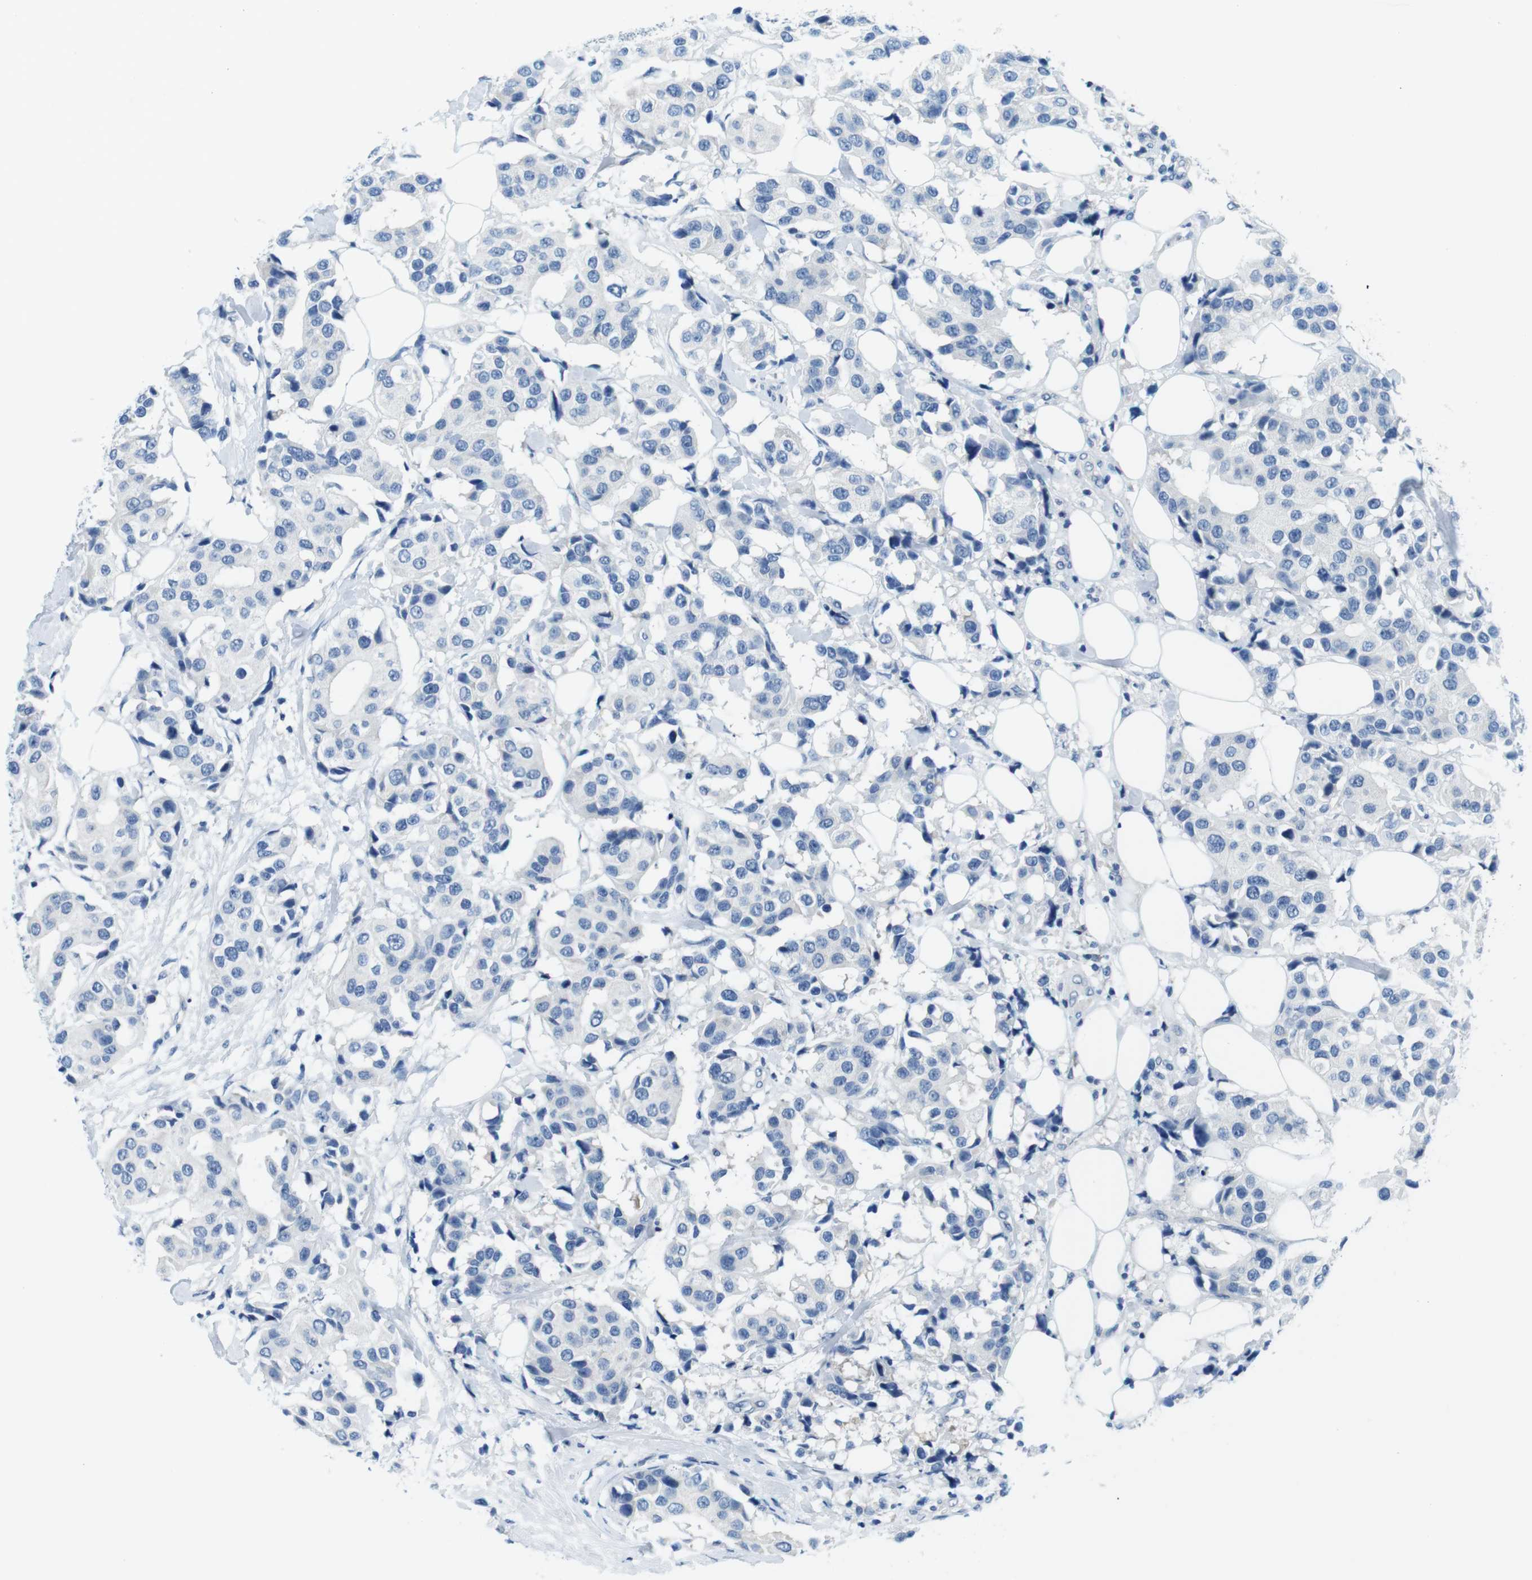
{"staining": {"intensity": "negative", "quantity": "none", "location": "none"}, "tissue": "breast cancer", "cell_type": "Tumor cells", "image_type": "cancer", "snomed": [{"axis": "morphology", "description": "Normal tissue, NOS"}, {"axis": "morphology", "description": "Duct carcinoma"}, {"axis": "topography", "description": "Breast"}], "caption": "Tumor cells are negative for protein expression in human breast invasive ductal carcinoma.", "gene": "EIF2B5", "patient": {"sex": "female", "age": 39}}